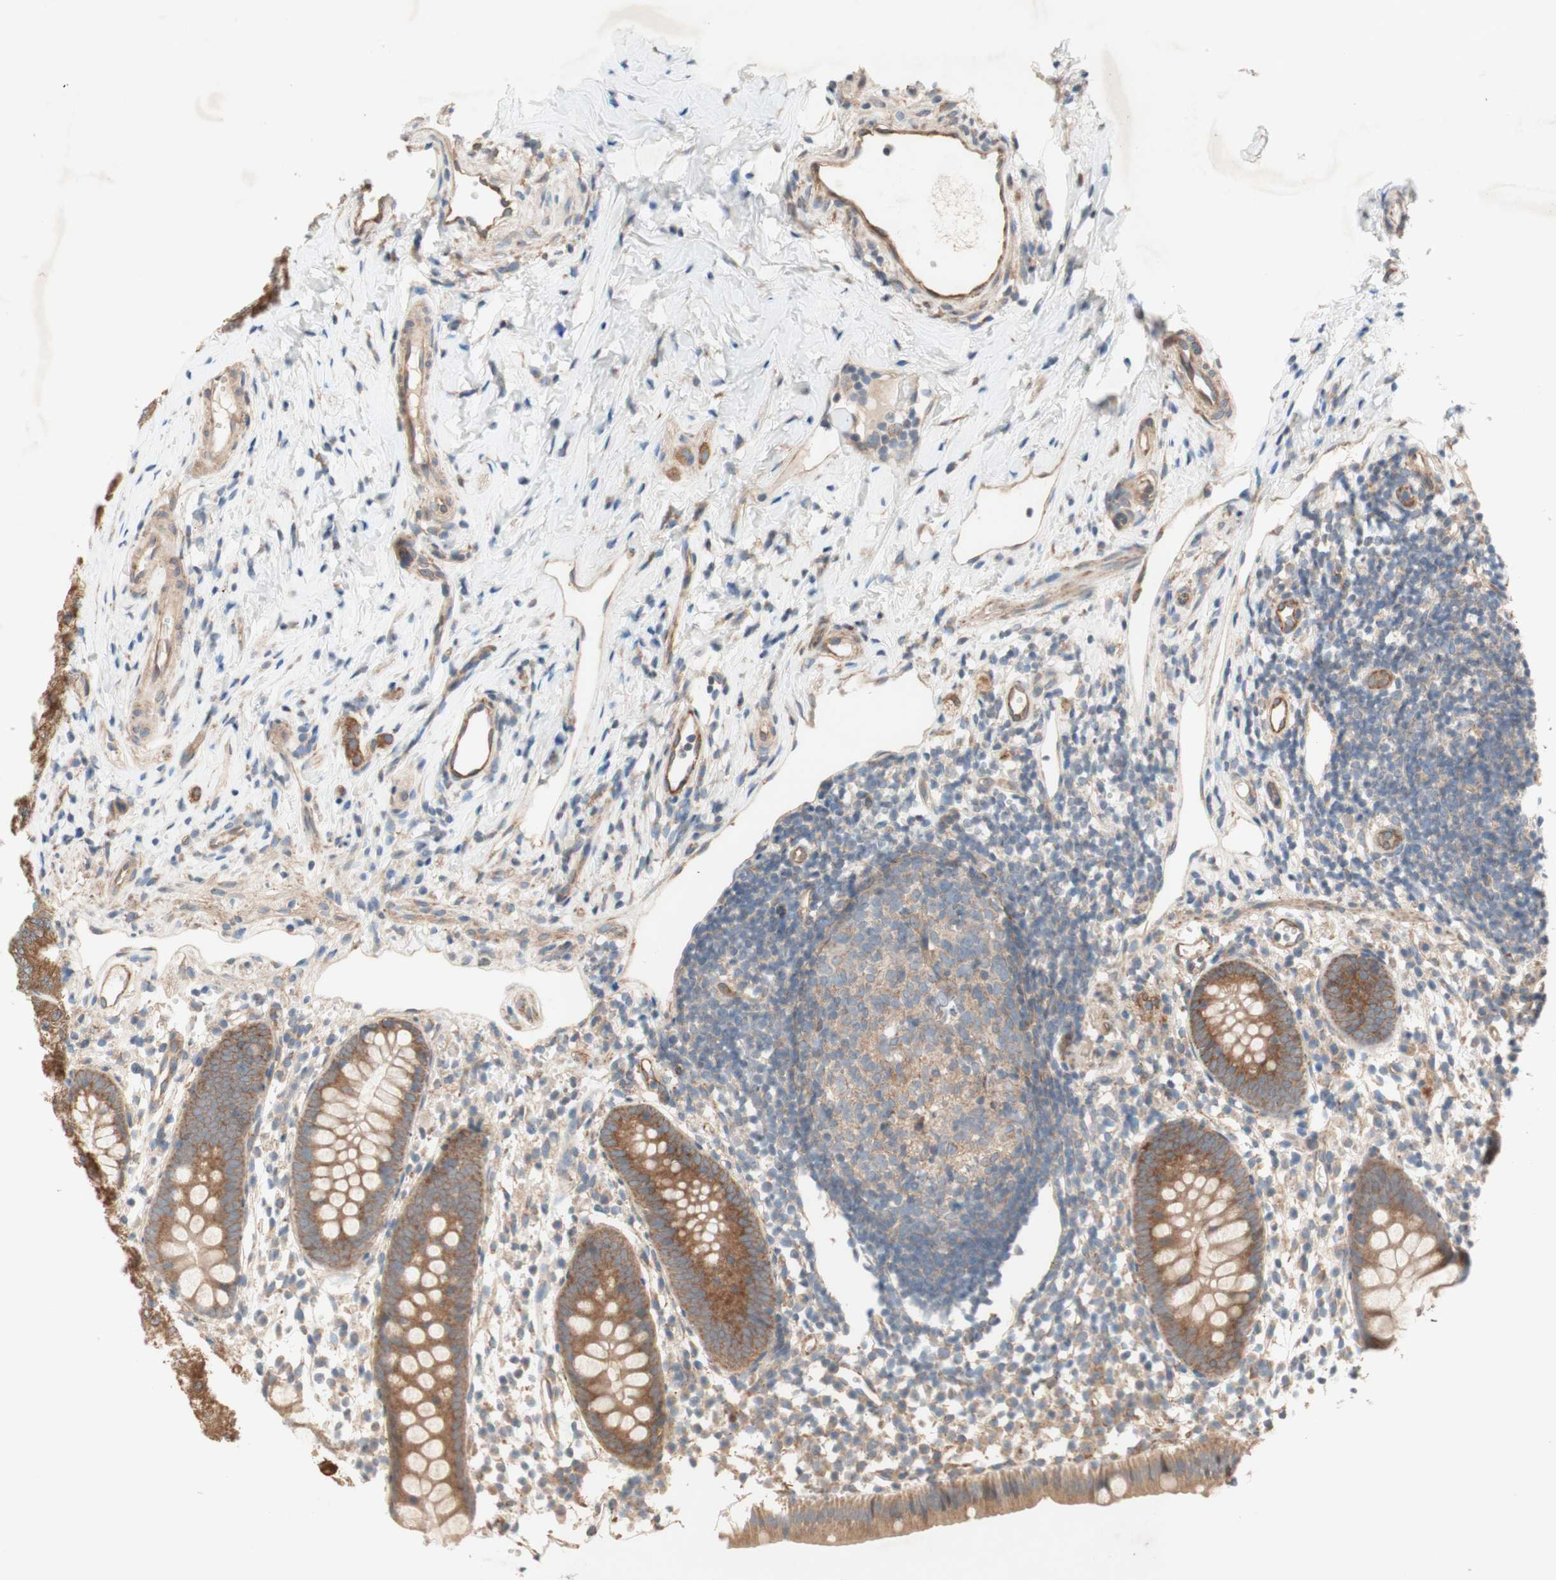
{"staining": {"intensity": "moderate", "quantity": ">75%", "location": "cytoplasmic/membranous"}, "tissue": "appendix", "cell_type": "Glandular cells", "image_type": "normal", "snomed": [{"axis": "morphology", "description": "Normal tissue, NOS"}, {"axis": "topography", "description": "Appendix"}], "caption": "Immunohistochemical staining of unremarkable human appendix reveals medium levels of moderate cytoplasmic/membranous staining in about >75% of glandular cells.", "gene": "SOCS2", "patient": {"sex": "female", "age": 20}}